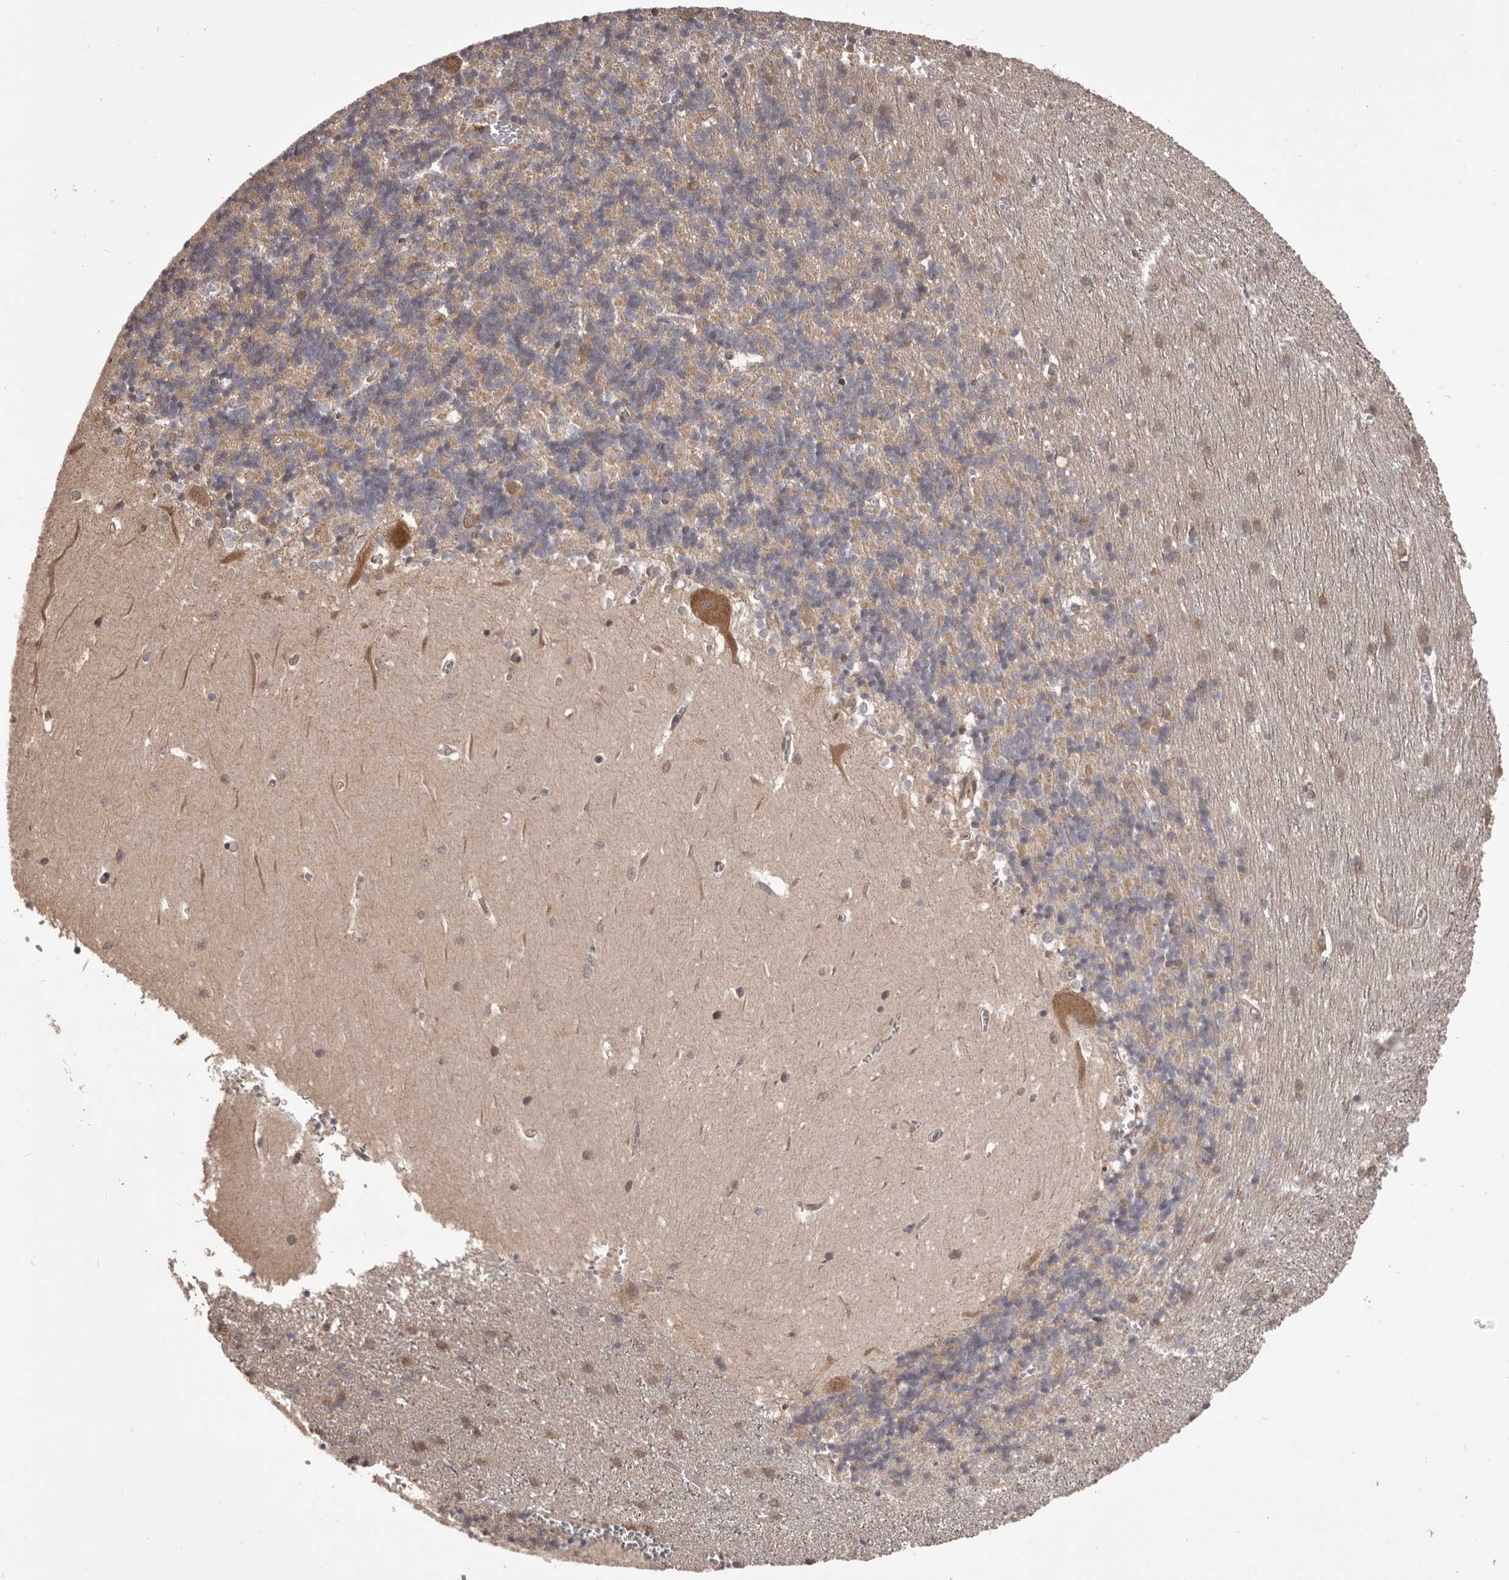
{"staining": {"intensity": "weak", "quantity": "25%-75%", "location": "cytoplasmic/membranous"}, "tissue": "cerebellum", "cell_type": "Cells in granular layer", "image_type": "normal", "snomed": [{"axis": "morphology", "description": "Normal tissue, NOS"}, {"axis": "topography", "description": "Cerebellum"}], "caption": "Protein analysis of benign cerebellum reveals weak cytoplasmic/membranous positivity in about 25%-75% of cells in granular layer. Using DAB (brown) and hematoxylin (blue) stains, captured at high magnification using brightfield microscopy.", "gene": "HBS1L", "patient": {"sex": "male", "age": 37}}